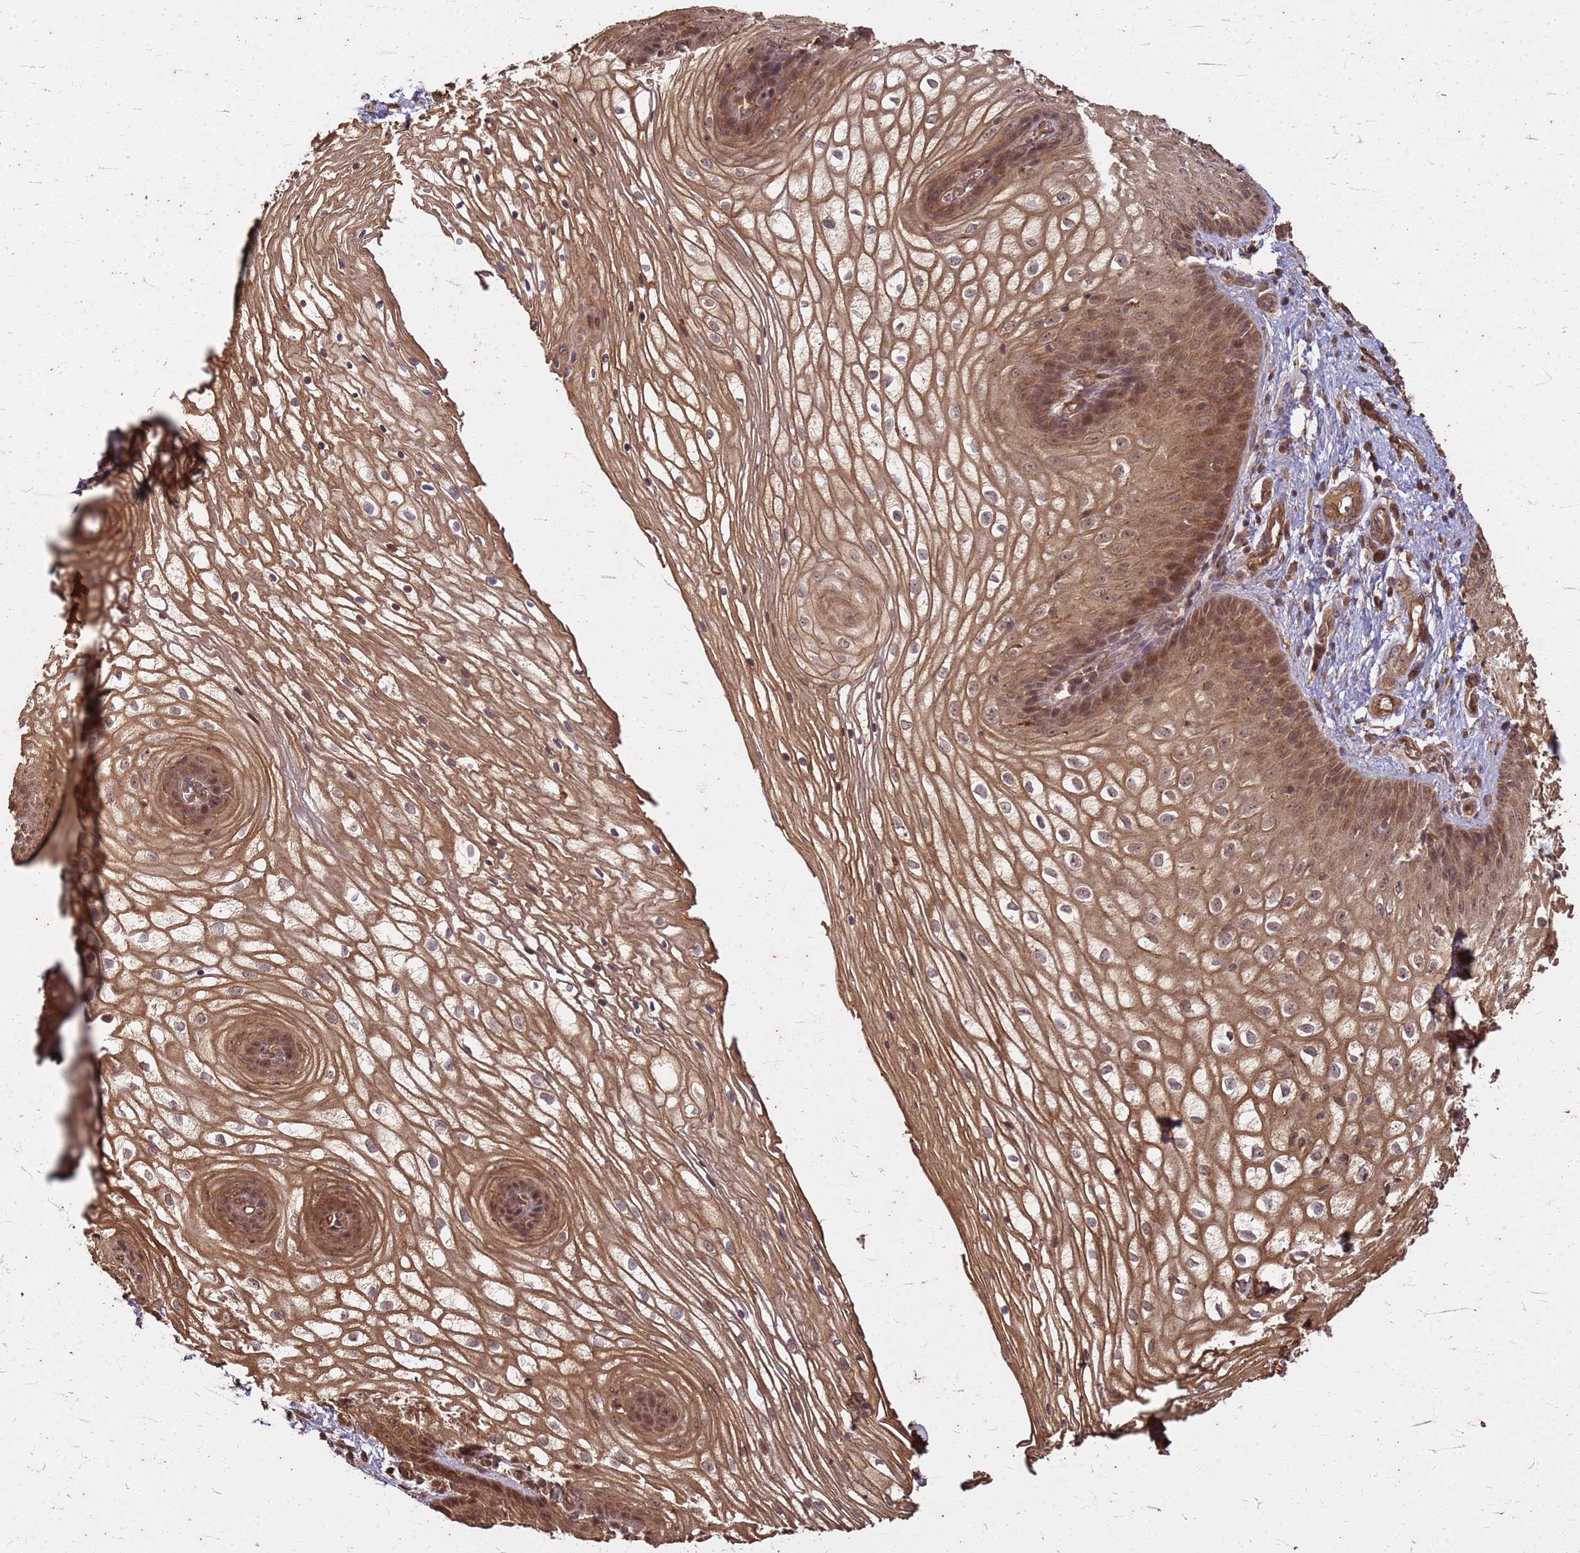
{"staining": {"intensity": "moderate", "quantity": ">75%", "location": "cytoplasmic/membranous,nuclear"}, "tissue": "vagina", "cell_type": "Squamous epithelial cells", "image_type": "normal", "snomed": [{"axis": "morphology", "description": "Normal tissue, NOS"}, {"axis": "topography", "description": "Vagina"}], "caption": "Immunohistochemistry (IHC) image of normal vagina: human vagina stained using immunohistochemistry reveals medium levels of moderate protein expression localized specifically in the cytoplasmic/membranous,nuclear of squamous epithelial cells, appearing as a cytoplasmic/membranous,nuclear brown color.", "gene": "KIF26A", "patient": {"sex": "female", "age": 34}}